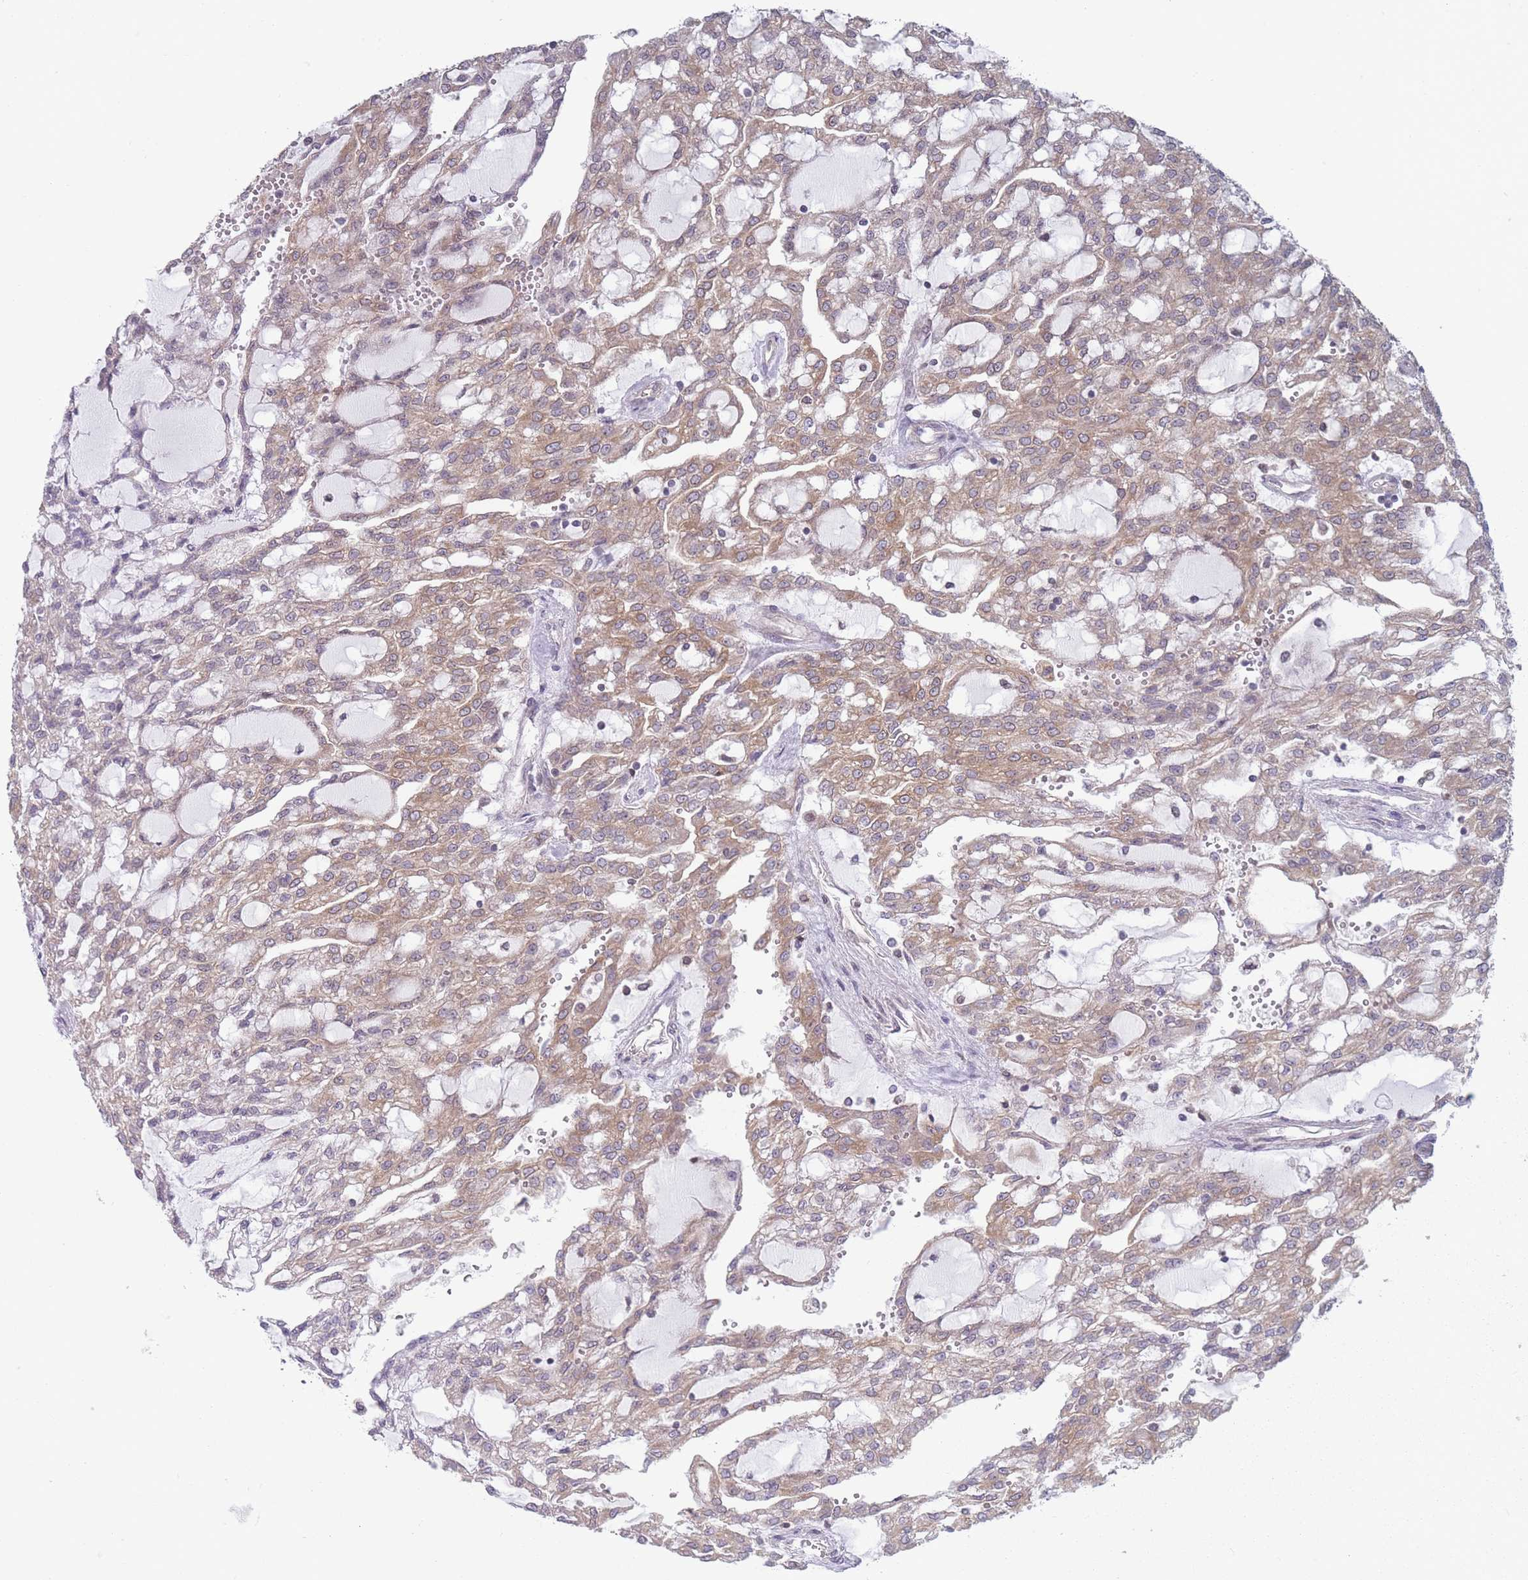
{"staining": {"intensity": "moderate", "quantity": ">75%", "location": "cytoplasmic/membranous"}, "tissue": "renal cancer", "cell_type": "Tumor cells", "image_type": "cancer", "snomed": [{"axis": "morphology", "description": "Adenocarcinoma, NOS"}, {"axis": "topography", "description": "Kidney"}], "caption": "Human adenocarcinoma (renal) stained for a protein (brown) displays moderate cytoplasmic/membranous positive staining in about >75% of tumor cells.", "gene": "VRK2", "patient": {"sex": "male", "age": 63}}